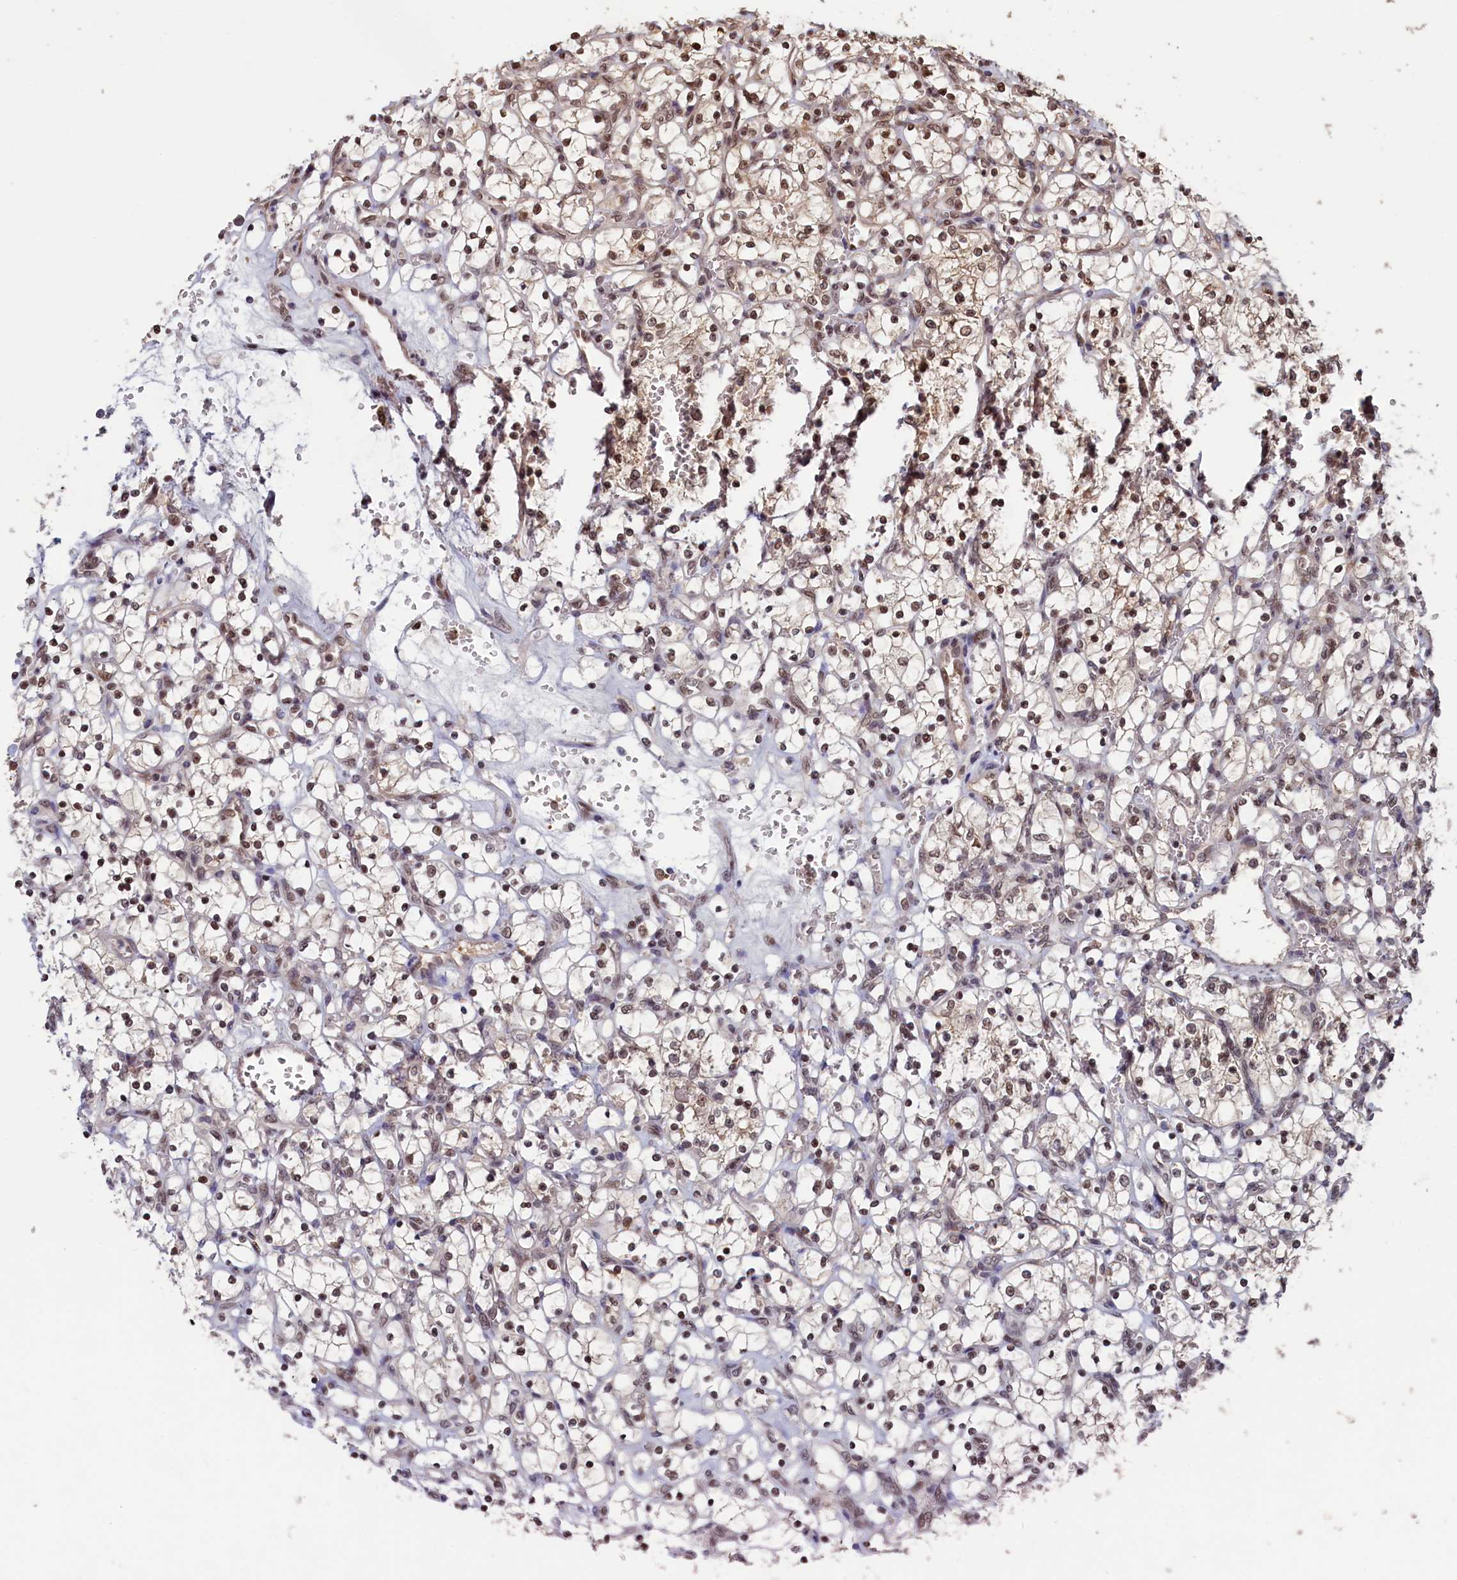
{"staining": {"intensity": "moderate", "quantity": ">75%", "location": "nuclear"}, "tissue": "renal cancer", "cell_type": "Tumor cells", "image_type": "cancer", "snomed": [{"axis": "morphology", "description": "Adenocarcinoma, NOS"}, {"axis": "topography", "description": "Kidney"}], "caption": "An image of renal cancer (adenocarcinoma) stained for a protein reveals moderate nuclear brown staining in tumor cells.", "gene": "NAE1", "patient": {"sex": "female", "age": 69}}